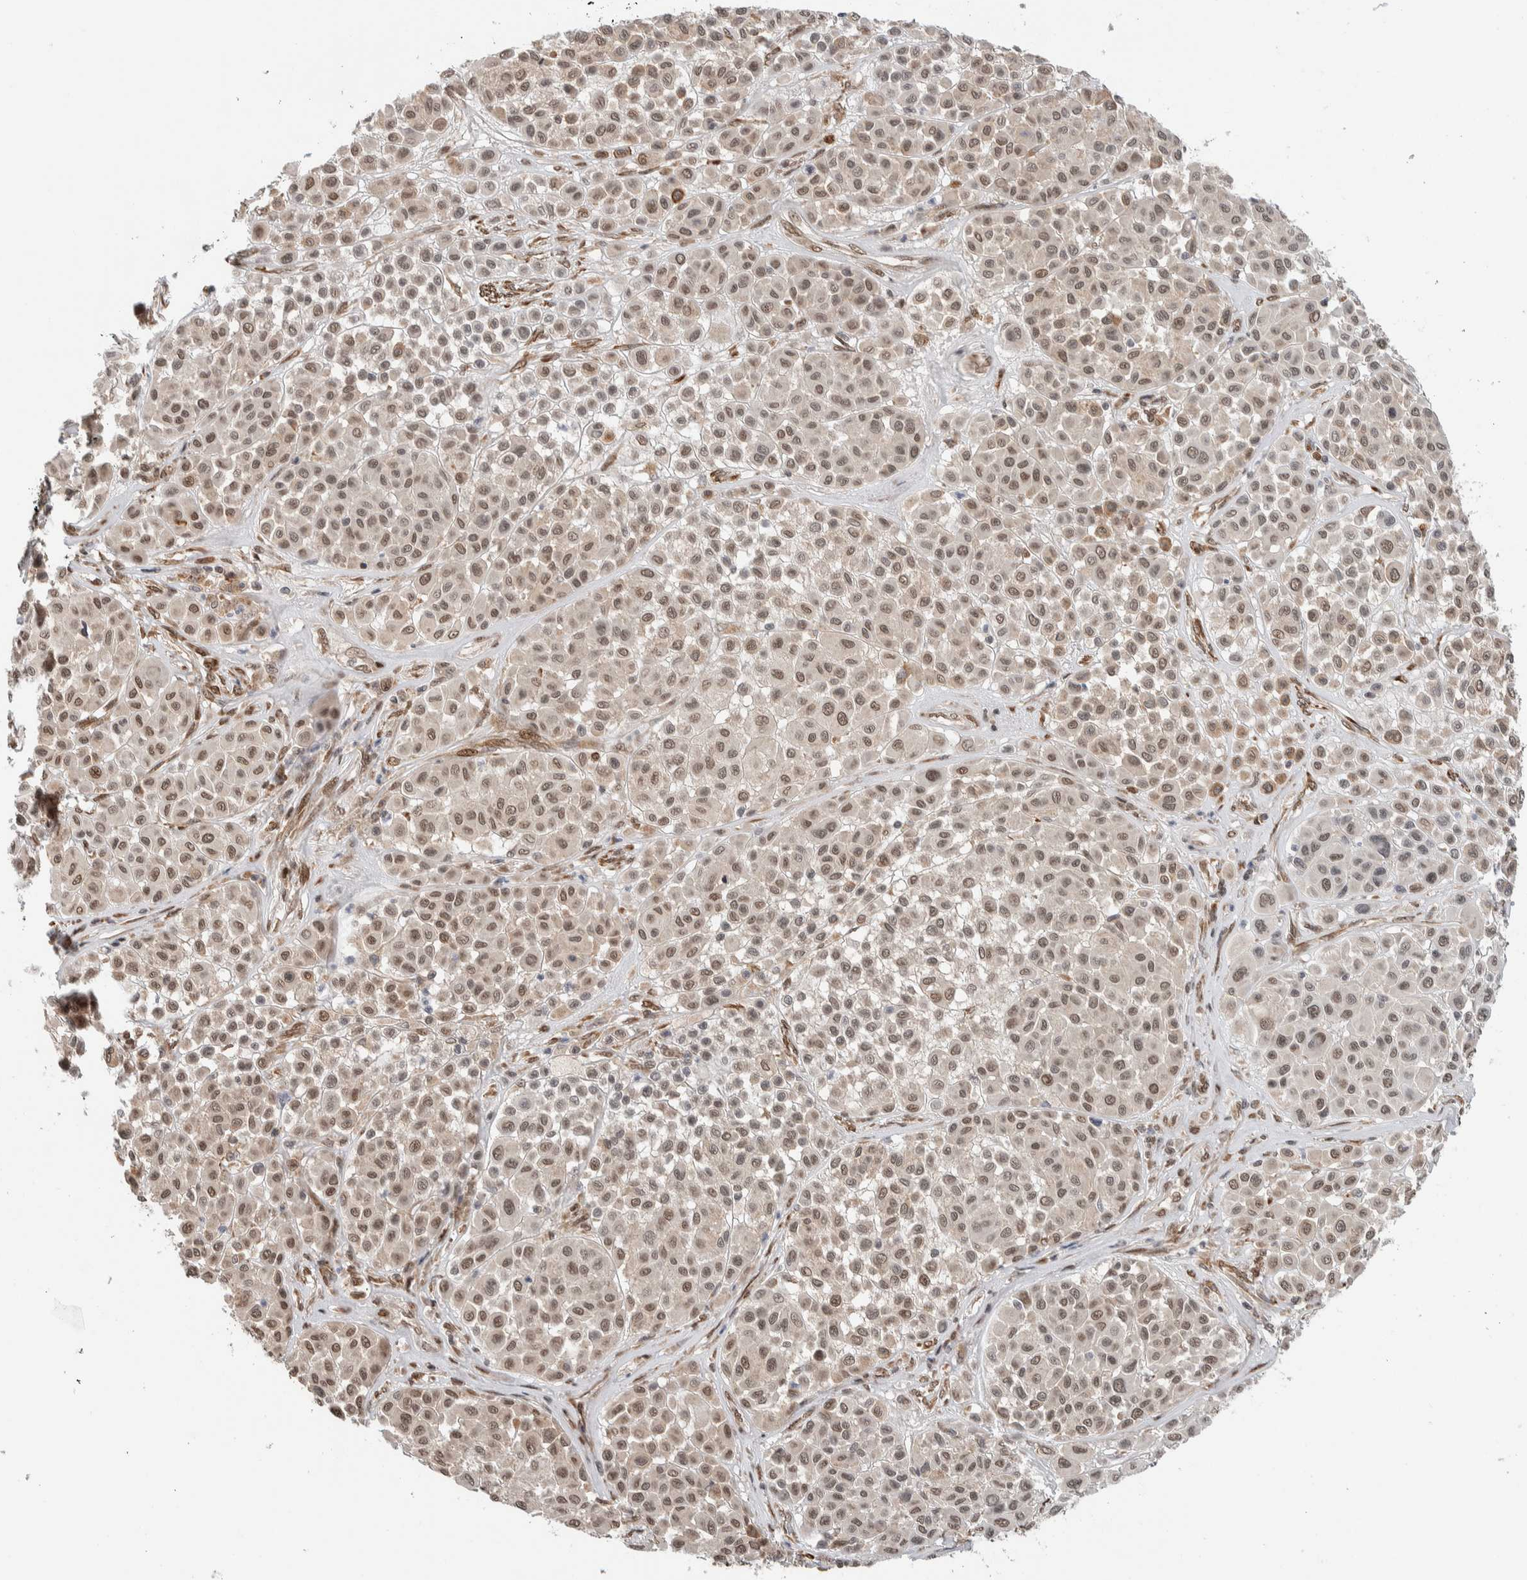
{"staining": {"intensity": "weak", "quantity": ">75%", "location": "cytoplasmic/membranous,nuclear"}, "tissue": "melanoma", "cell_type": "Tumor cells", "image_type": "cancer", "snomed": [{"axis": "morphology", "description": "Malignant melanoma, Metastatic site"}, {"axis": "topography", "description": "Soft tissue"}], "caption": "An immunohistochemistry (IHC) micrograph of tumor tissue is shown. Protein staining in brown labels weak cytoplasmic/membranous and nuclear positivity in malignant melanoma (metastatic site) within tumor cells.", "gene": "TNRC18", "patient": {"sex": "male", "age": 41}}